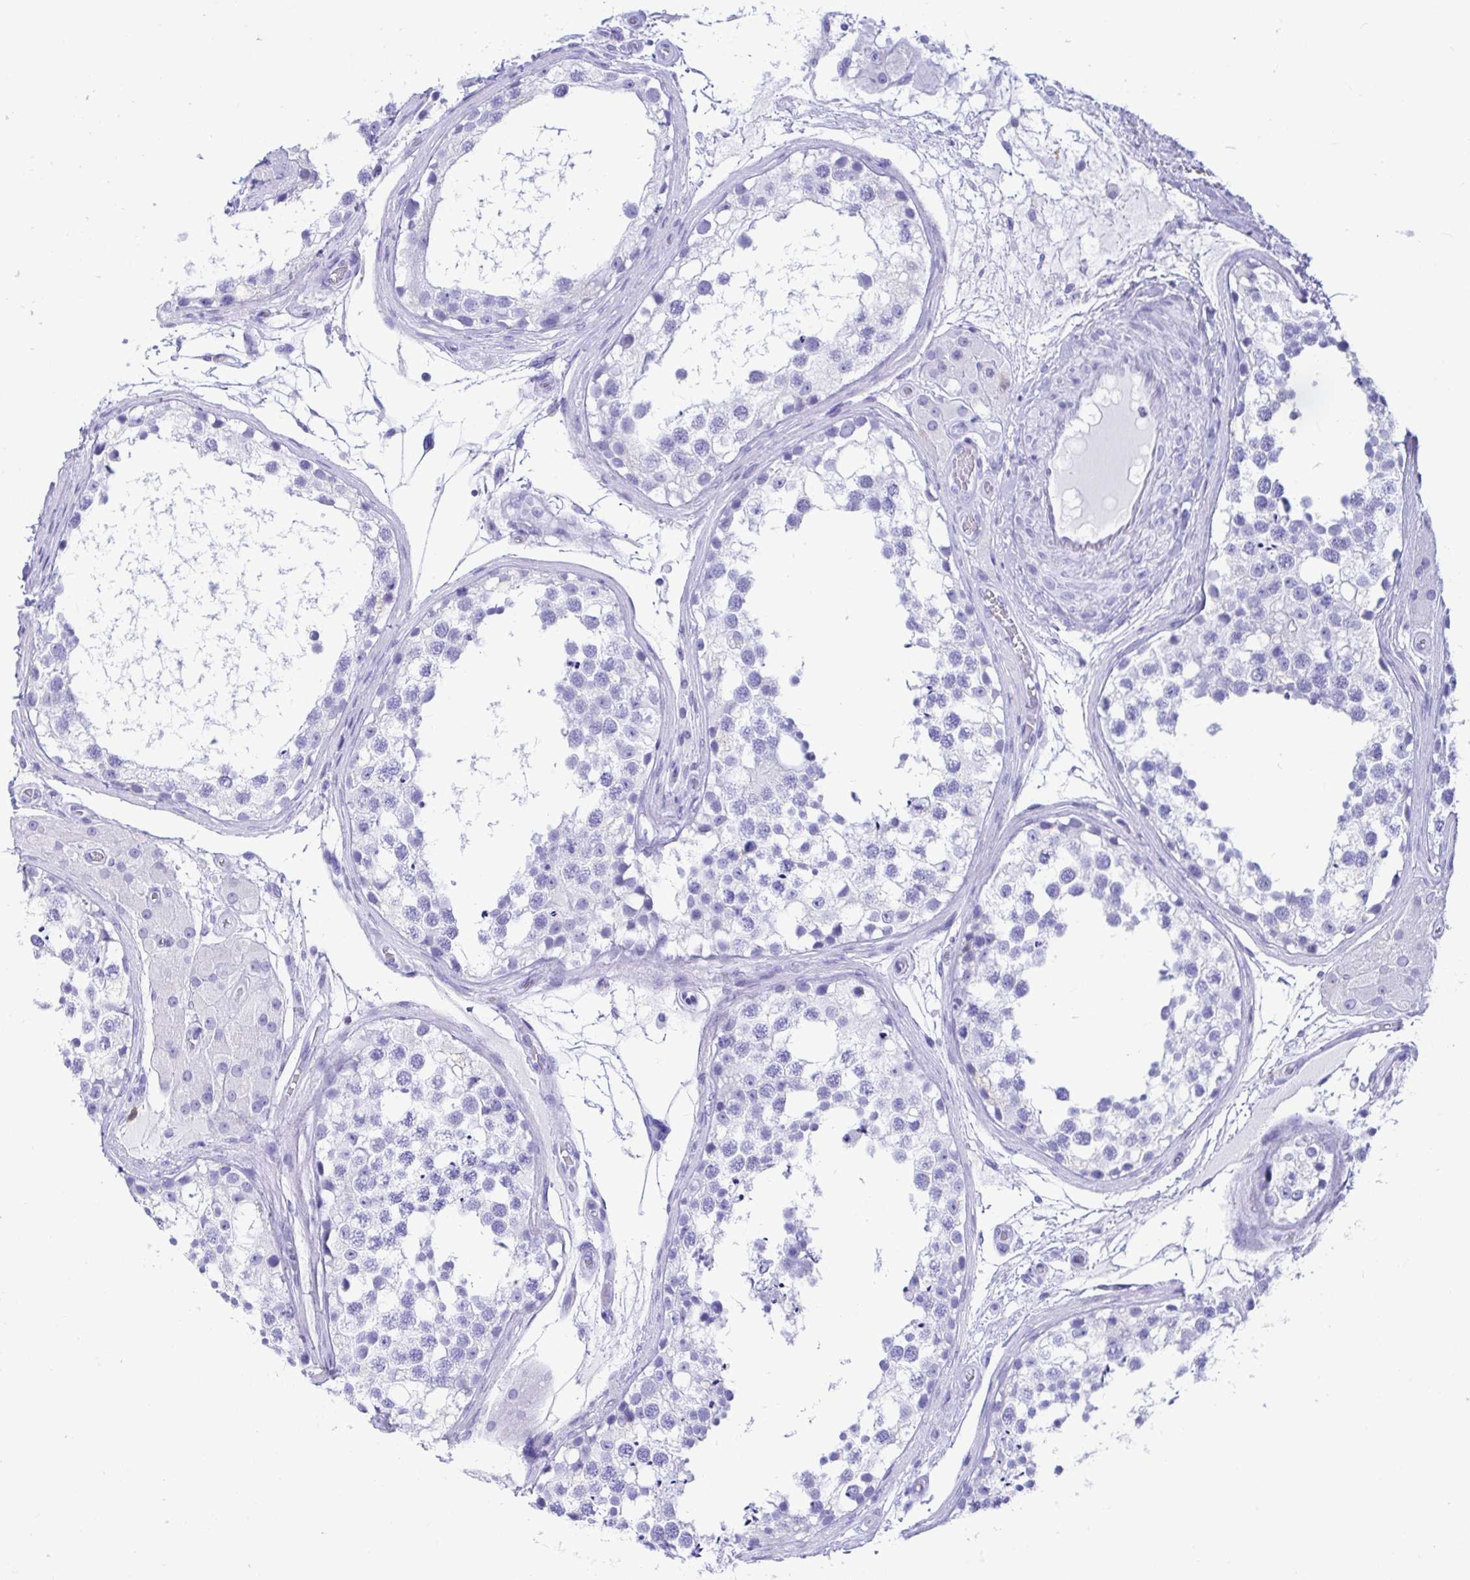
{"staining": {"intensity": "negative", "quantity": "none", "location": "none"}, "tissue": "testis", "cell_type": "Cells in seminiferous ducts", "image_type": "normal", "snomed": [{"axis": "morphology", "description": "Normal tissue, NOS"}, {"axis": "morphology", "description": "Seminoma, NOS"}, {"axis": "topography", "description": "Testis"}], "caption": "Micrograph shows no protein positivity in cells in seminiferous ducts of benign testis. (Brightfield microscopy of DAB (3,3'-diaminobenzidine) immunohistochemistry at high magnification).", "gene": "CD5", "patient": {"sex": "male", "age": 65}}